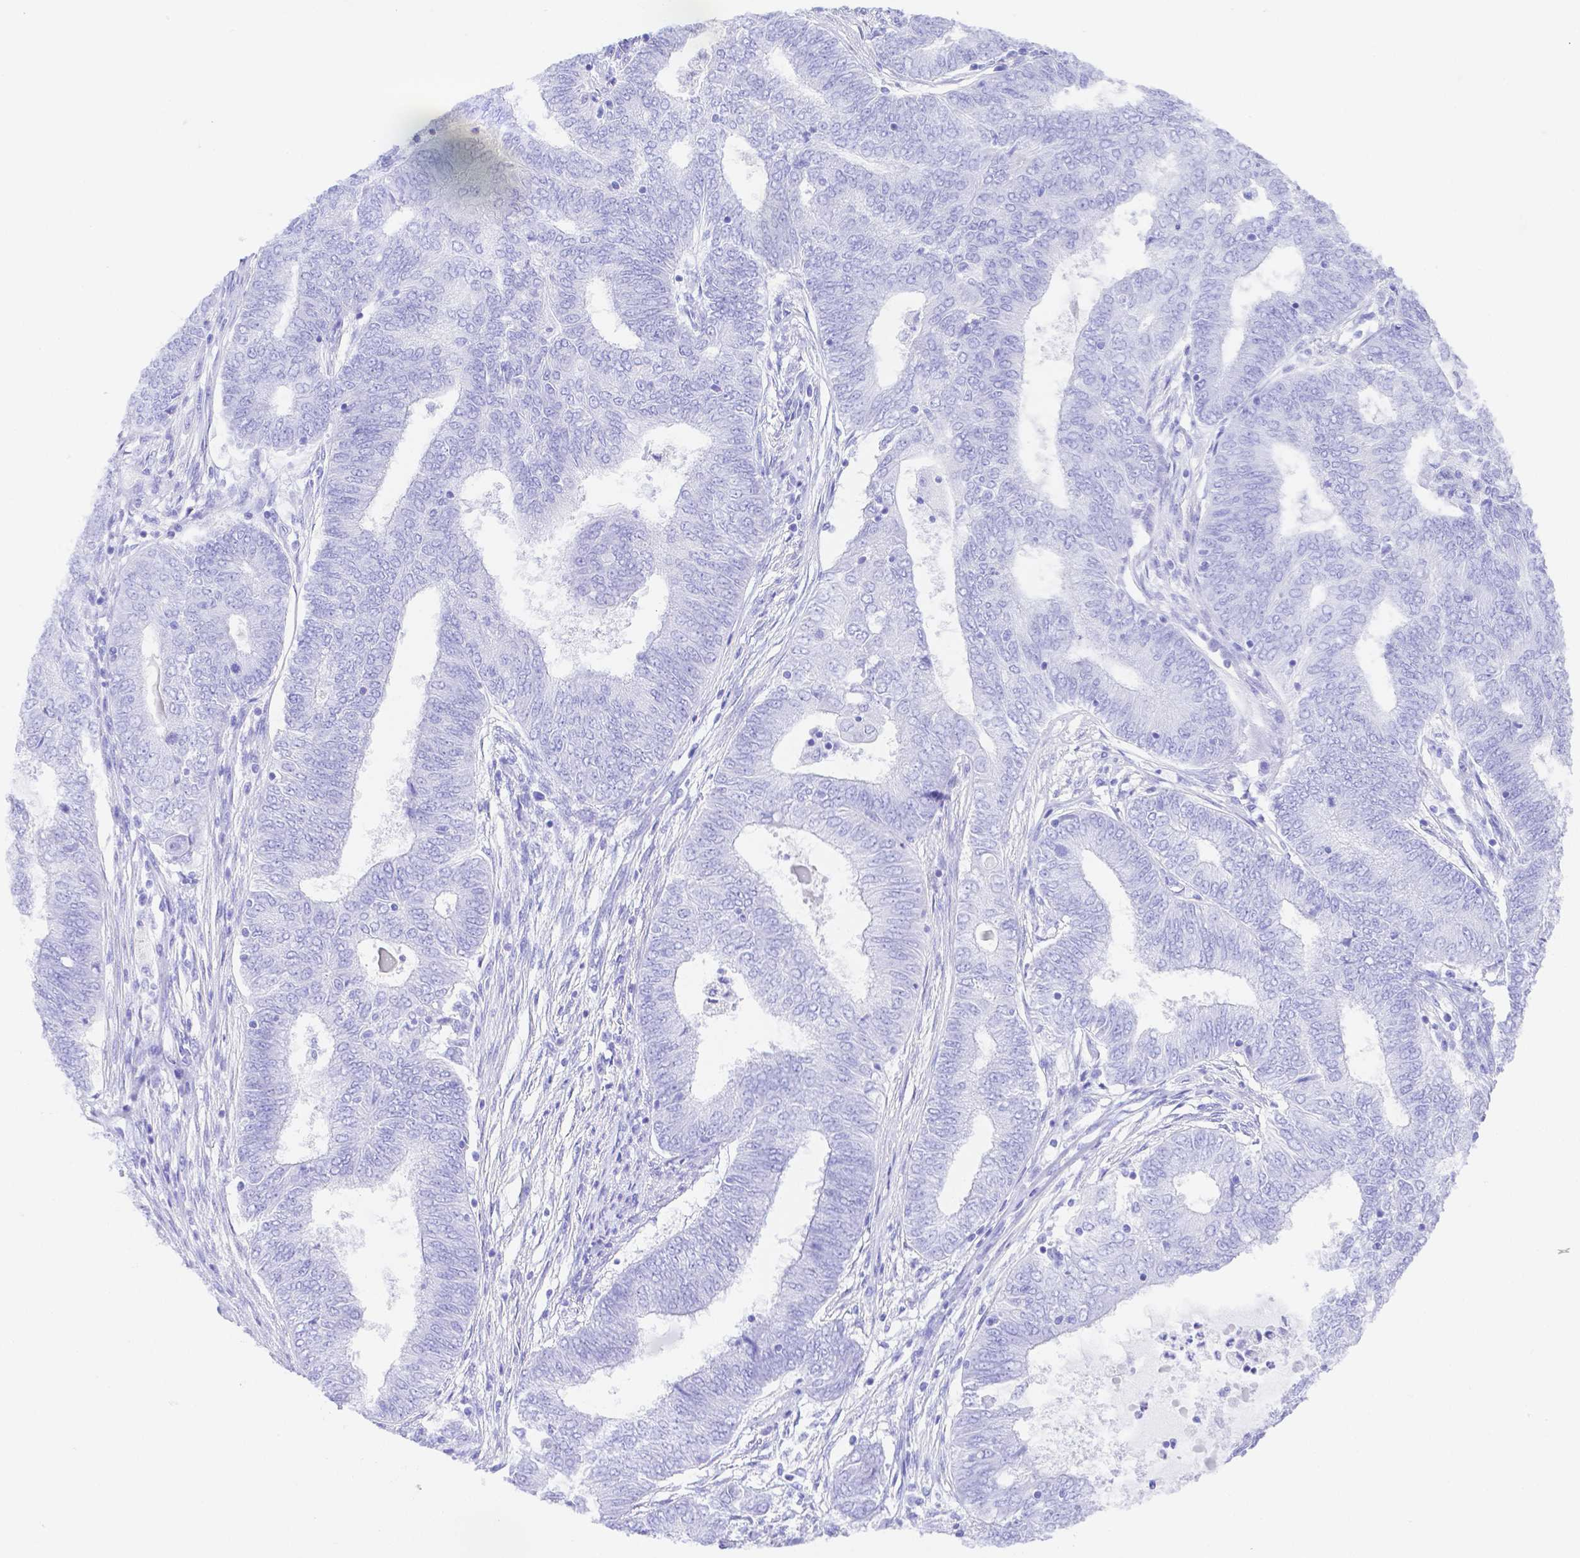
{"staining": {"intensity": "negative", "quantity": "none", "location": "none"}, "tissue": "endometrial cancer", "cell_type": "Tumor cells", "image_type": "cancer", "snomed": [{"axis": "morphology", "description": "Adenocarcinoma, NOS"}, {"axis": "topography", "description": "Endometrium"}], "caption": "IHC histopathology image of human endometrial adenocarcinoma stained for a protein (brown), which shows no positivity in tumor cells.", "gene": "SMR3A", "patient": {"sex": "female", "age": 62}}